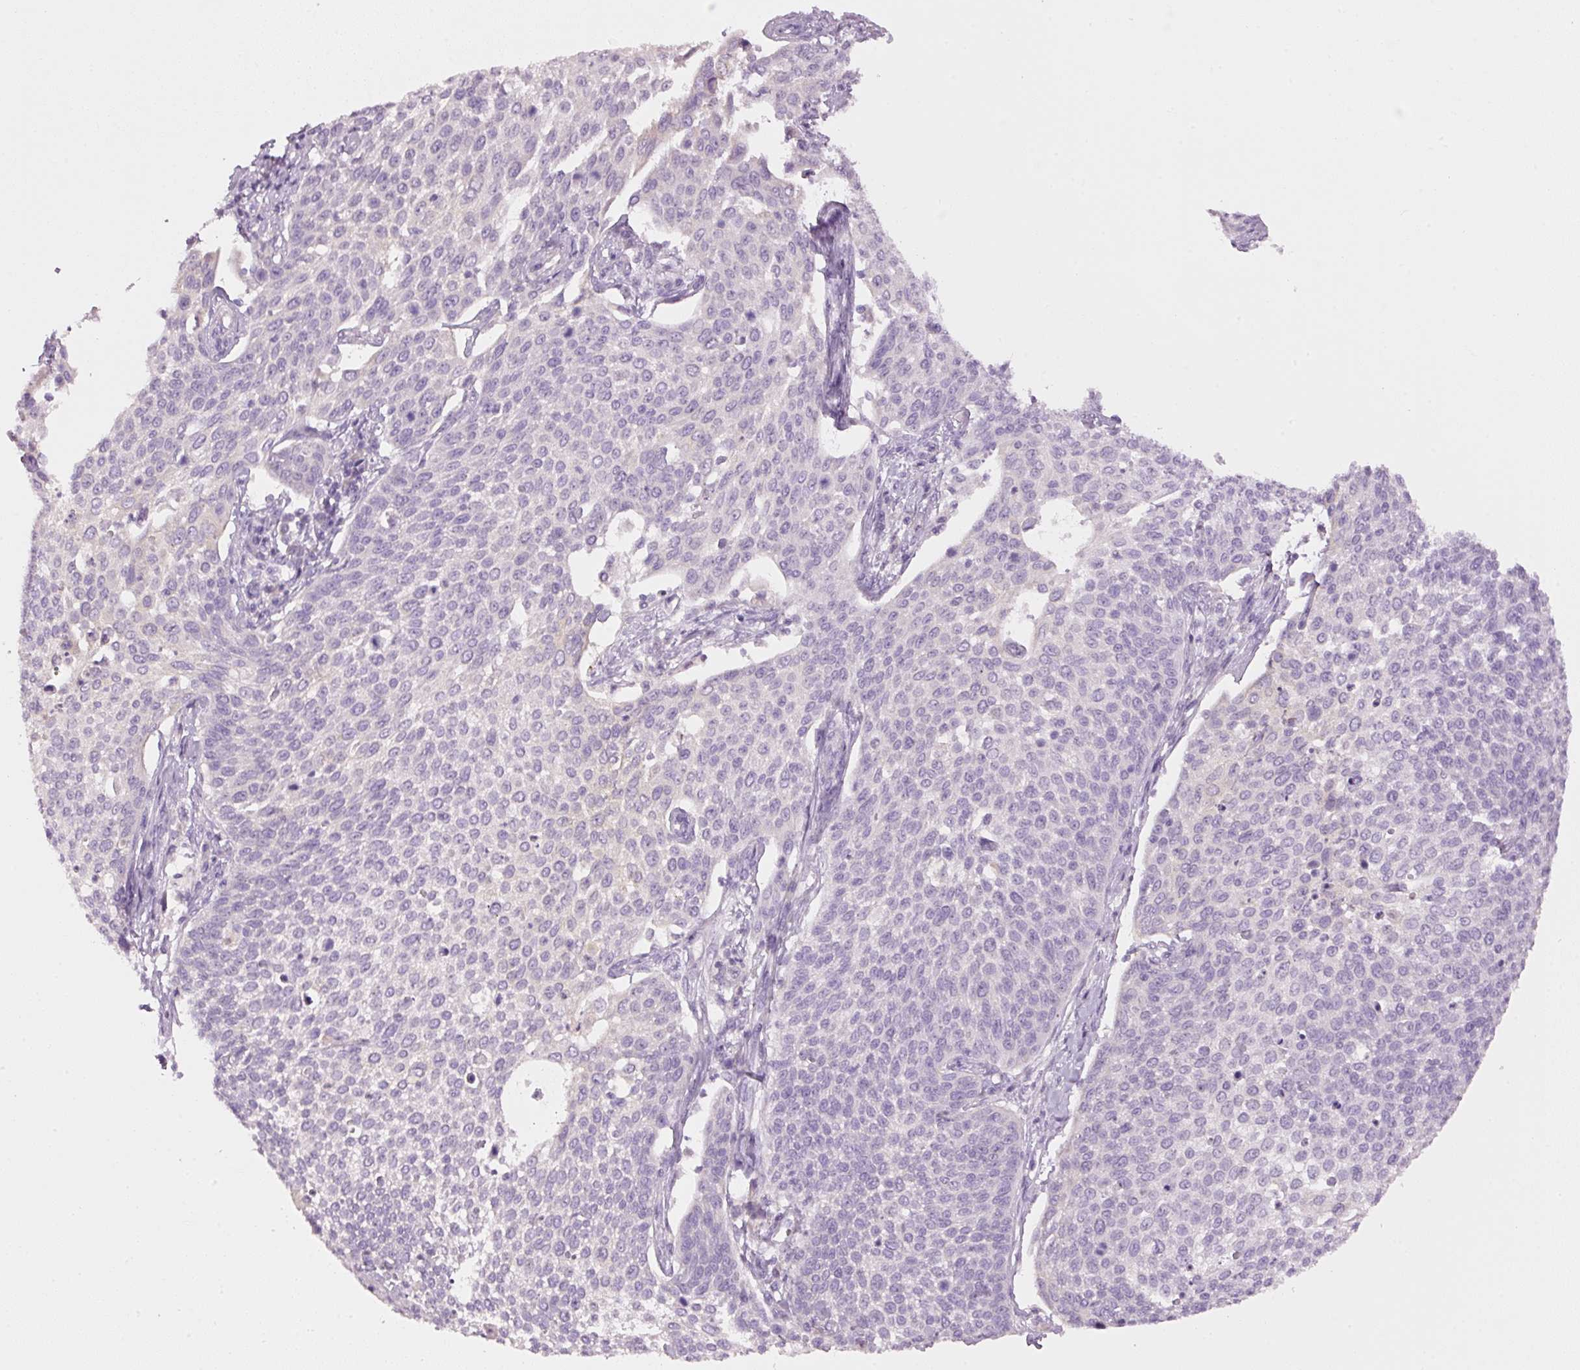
{"staining": {"intensity": "negative", "quantity": "none", "location": "none"}, "tissue": "cervical cancer", "cell_type": "Tumor cells", "image_type": "cancer", "snomed": [{"axis": "morphology", "description": "Squamous cell carcinoma, NOS"}, {"axis": "topography", "description": "Cervix"}], "caption": "High magnification brightfield microscopy of cervical cancer stained with DAB (brown) and counterstained with hematoxylin (blue): tumor cells show no significant staining. (DAB IHC, high magnification).", "gene": "PDXDC1", "patient": {"sex": "female", "age": 34}}